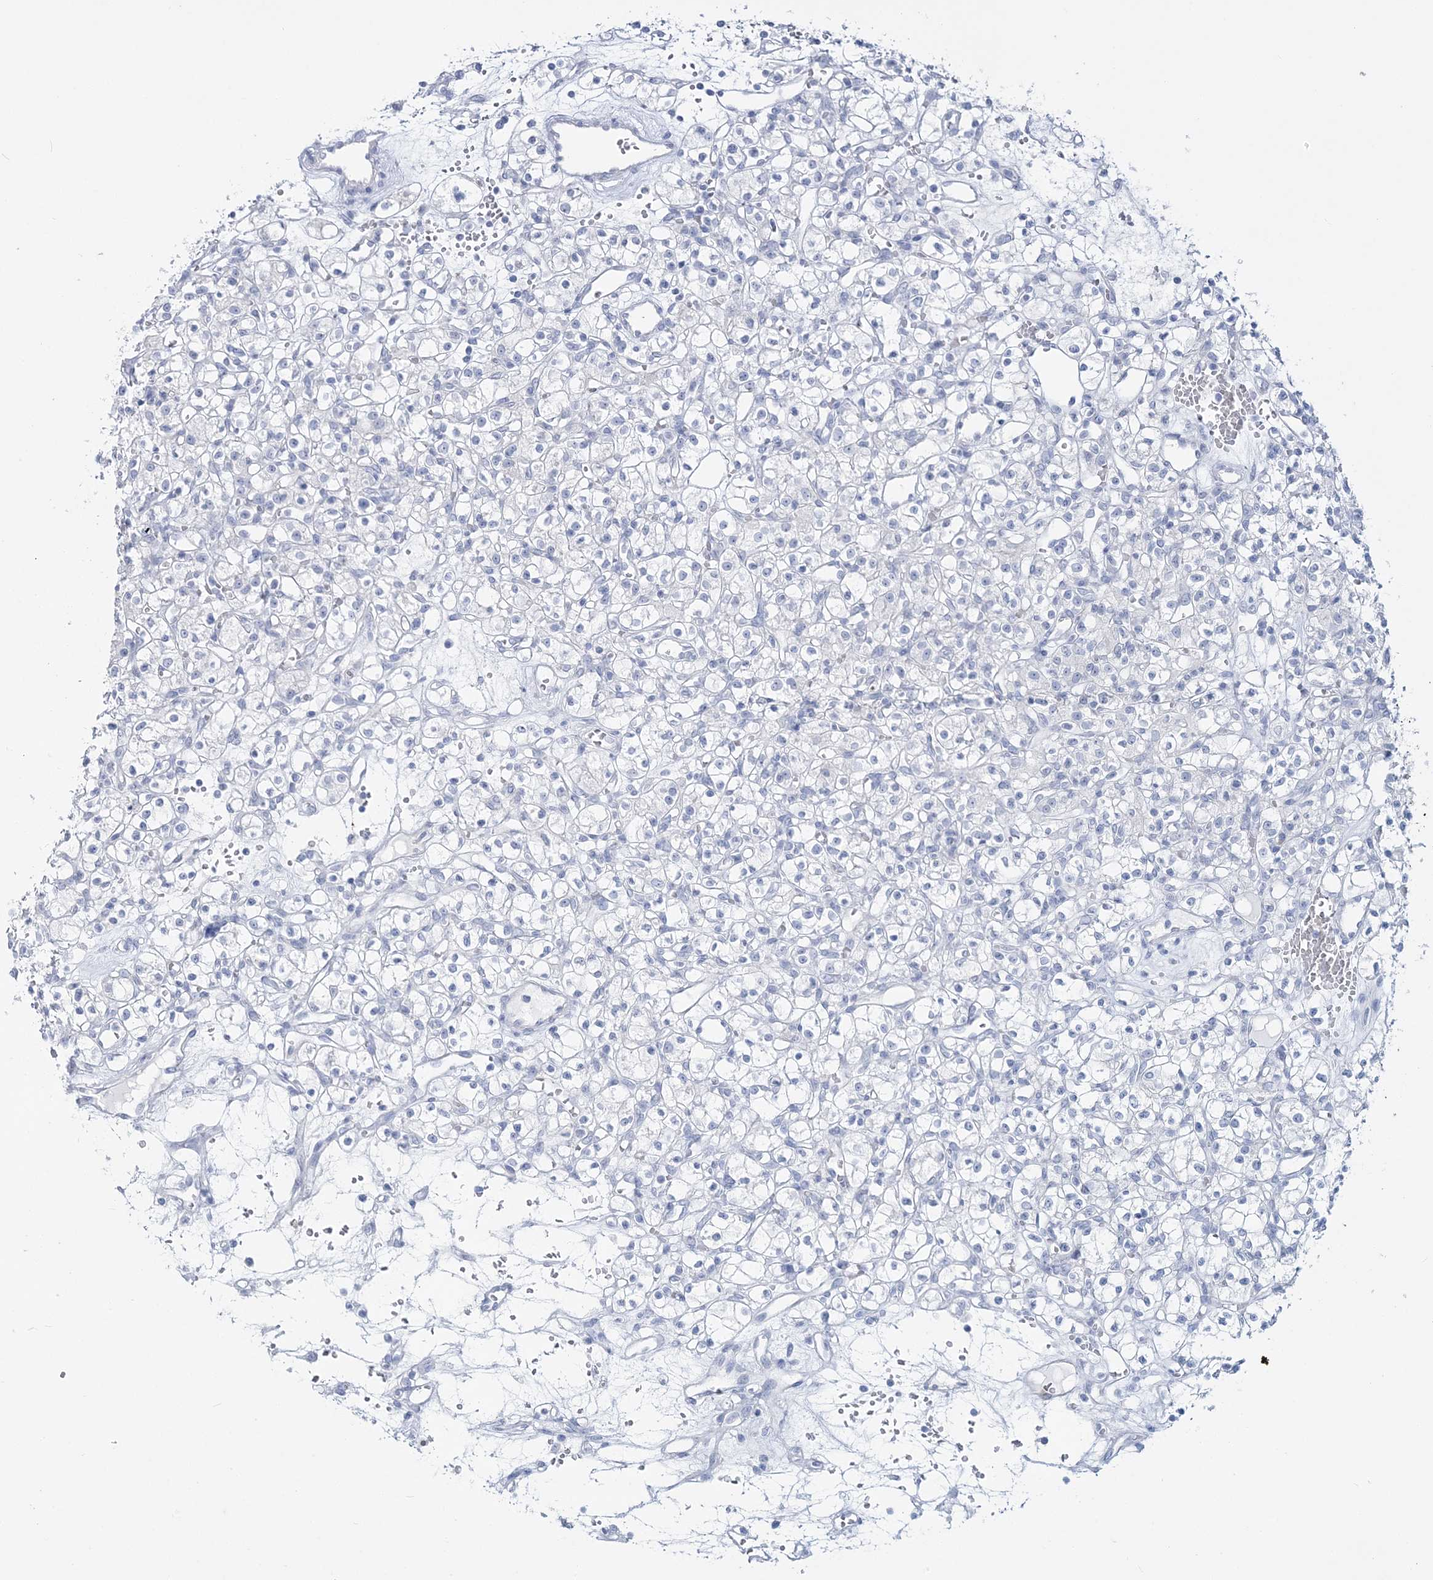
{"staining": {"intensity": "negative", "quantity": "none", "location": "none"}, "tissue": "renal cancer", "cell_type": "Tumor cells", "image_type": "cancer", "snomed": [{"axis": "morphology", "description": "Adenocarcinoma, NOS"}, {"axis": "topography", "description": "Kidney"}], "caption": "Immunohistochemistry (IHC) of human renal cancer exhibits no staining in tumor cells.", "gene": "CYP3A4", "patient": {"sex": "female", "age": 59}}